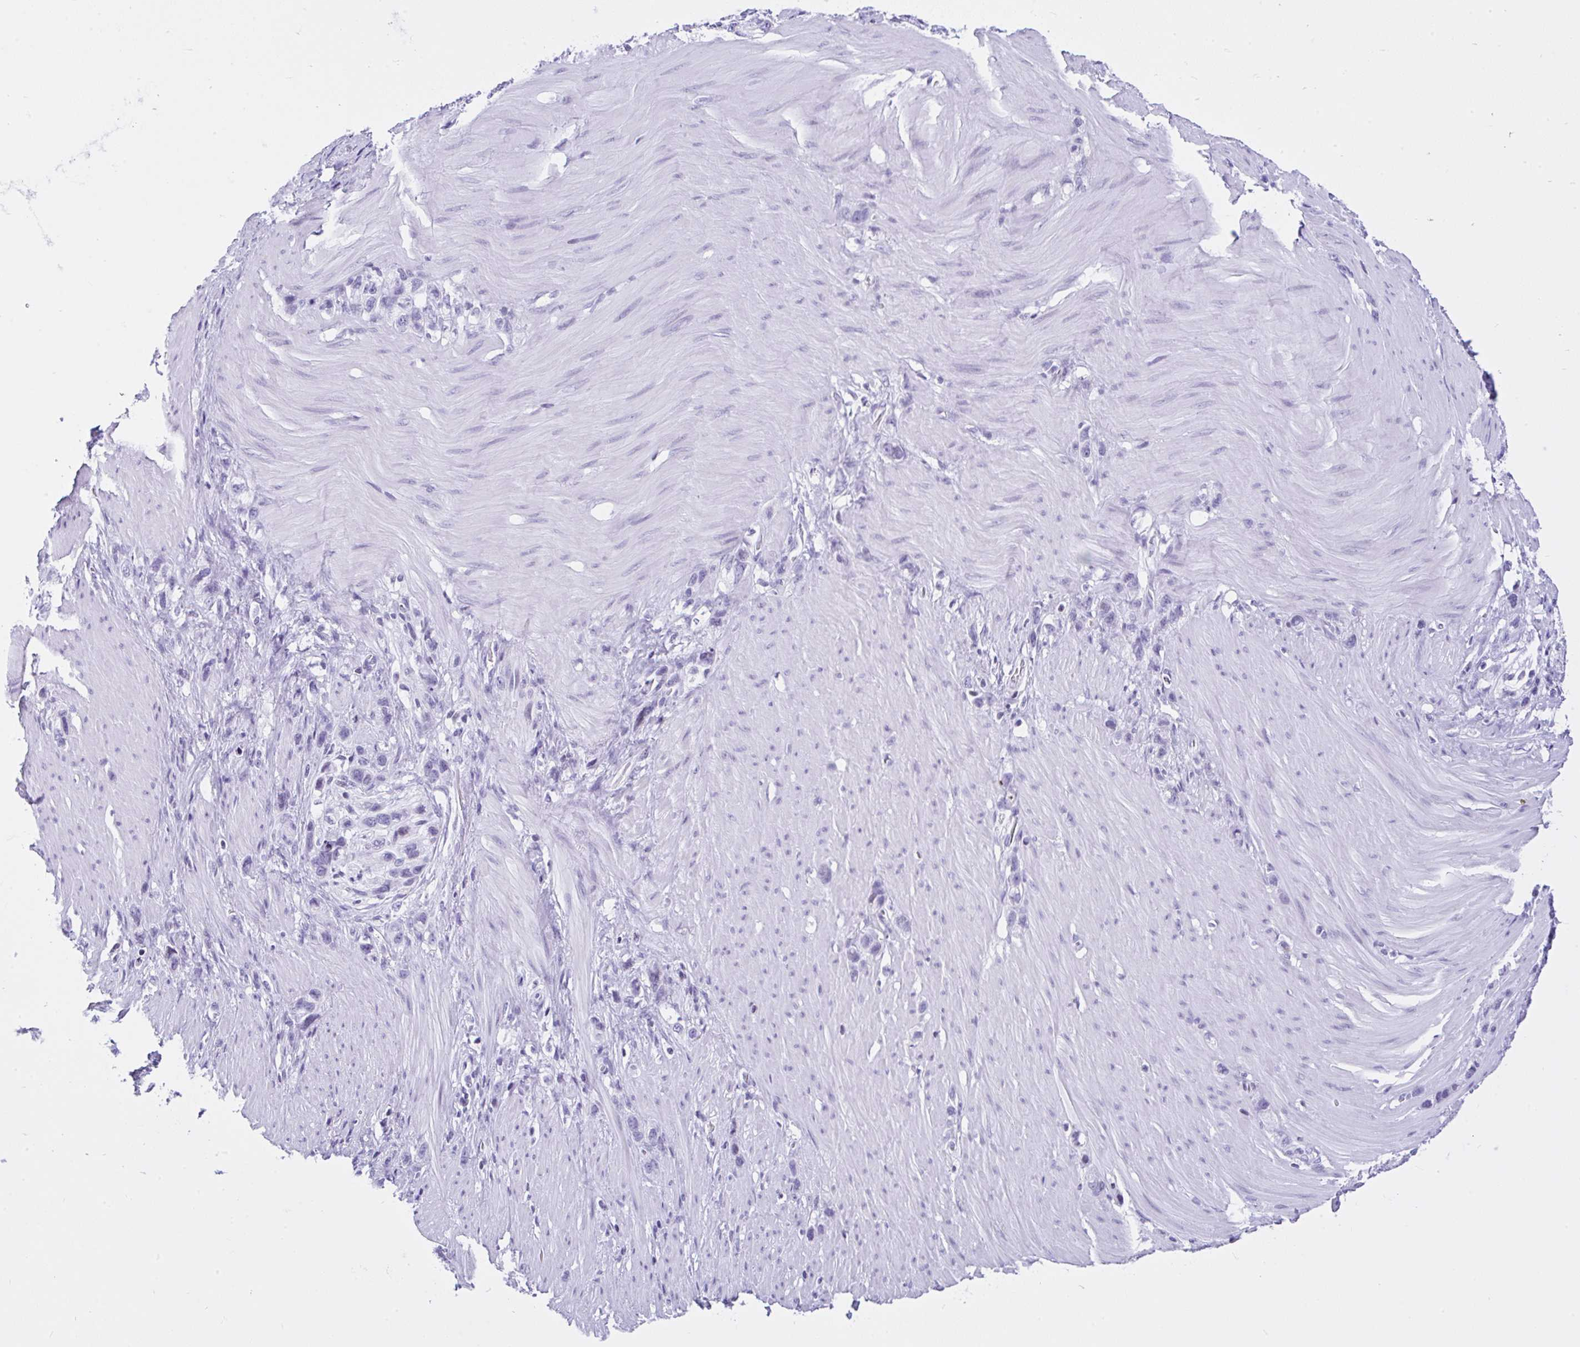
{"staining": {"intensity": "negative", "quantity": "none", "location": "none"}, "tissue": "stomach cancer", "cell_type": "Tumor cells", "image_type": "cancer", "snomed": [{"axis": "morphology", "description": "Adenocarcinoma, NOS"}, {"axis": "topography", "description": "Stomach"}], "caption": "Immunohistochemistry of stomach adenocarcinoma exhibits no expression in tumor cells.", "gene": "KRT27", "patient": {"sex": "female", "age": 65}}